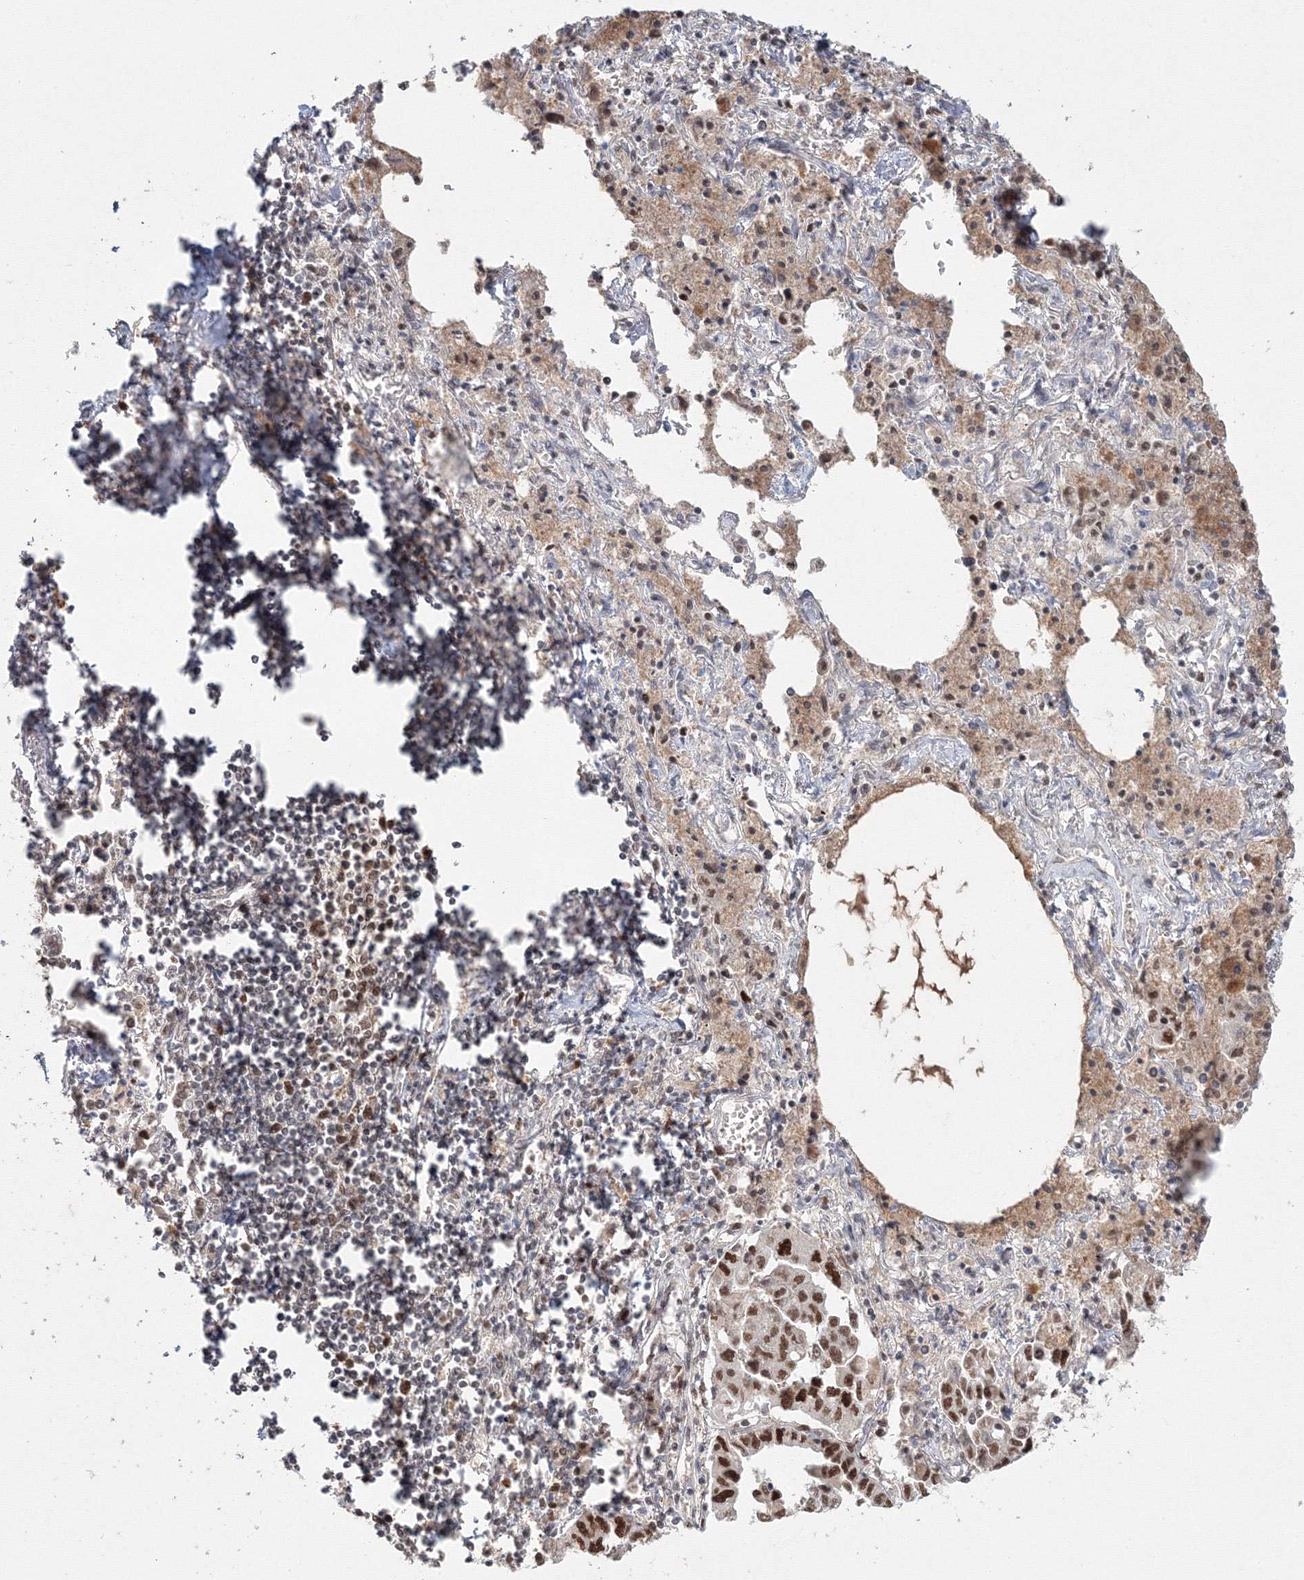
{"staining": {"intensity": "strong", "quantity": ">75%", "location": "nuclear"}, "tissue": "lung cancer", "cell_type": "Tumor cells", "image_type": "cancer", "snomed": [{"axis": "morphology", "description": "Adenocarcinoma, NOS"}, {"axis": "topography", "description": "Lung"}], "caption": "Human lung cancer stained with a brown dye shows strong nuclear positive expression in approximately >75% of tumor cells.", "gene": "IWS1", "patient": {"sex": "female", "age": 51}}